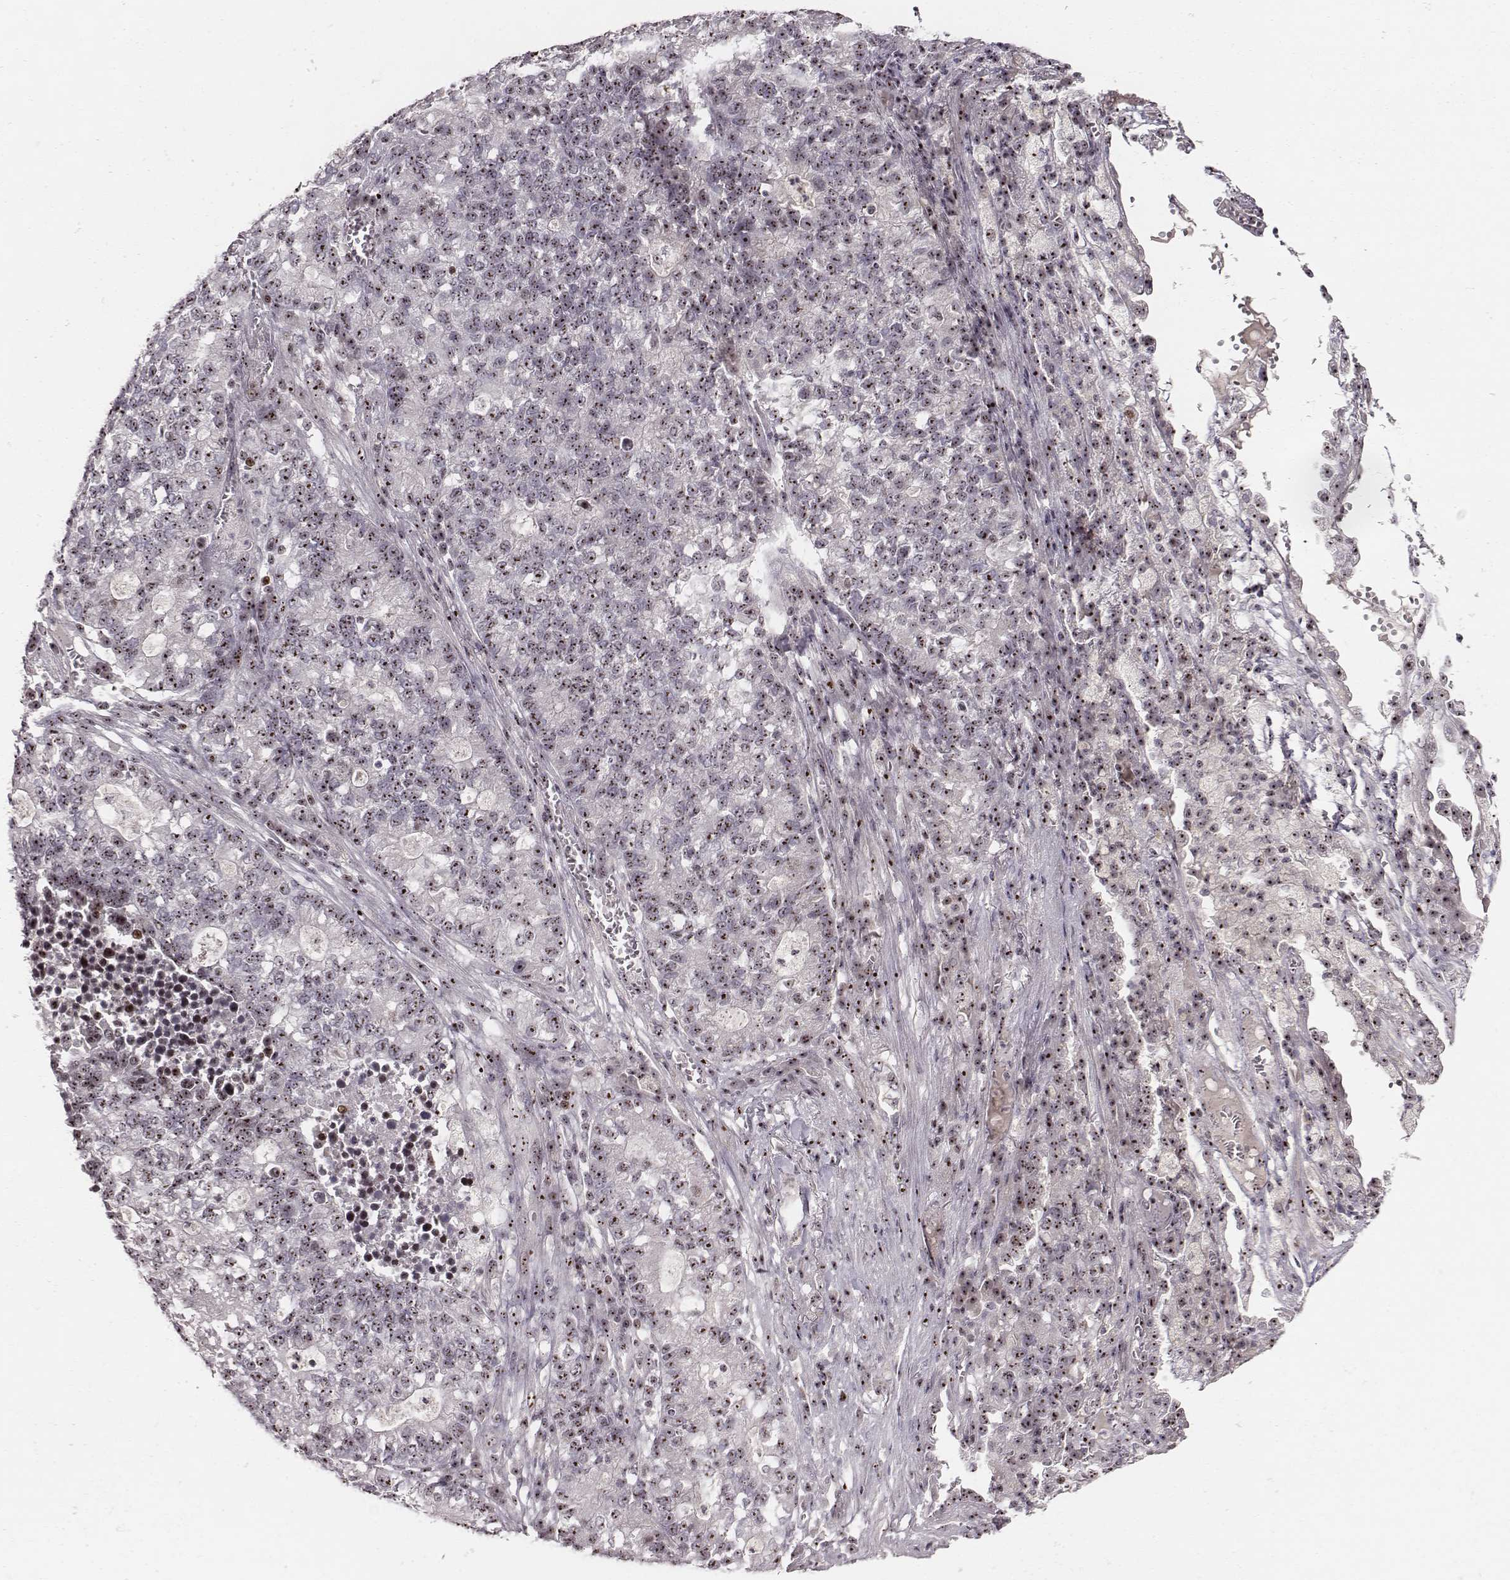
{"staining": {"intensity": "moderate", "quantity": ">75%", "location": "nuclear"}, "tissue": "lung cancer", "cell_type": "Tumor cells", "image_type": "cancer", "snomed": [{"axis": "morphology", "description": "Adenocarcinoma, NOS"}, {"axis": "topography", "description": "Lung"}], "caption": "Tumor cells exhibit moderate nuclear positivity in approximately >75% of cells in lung adenocarcinoma.", "gene": "NOP56", "patient": {"sex": "male", "age": 57}}